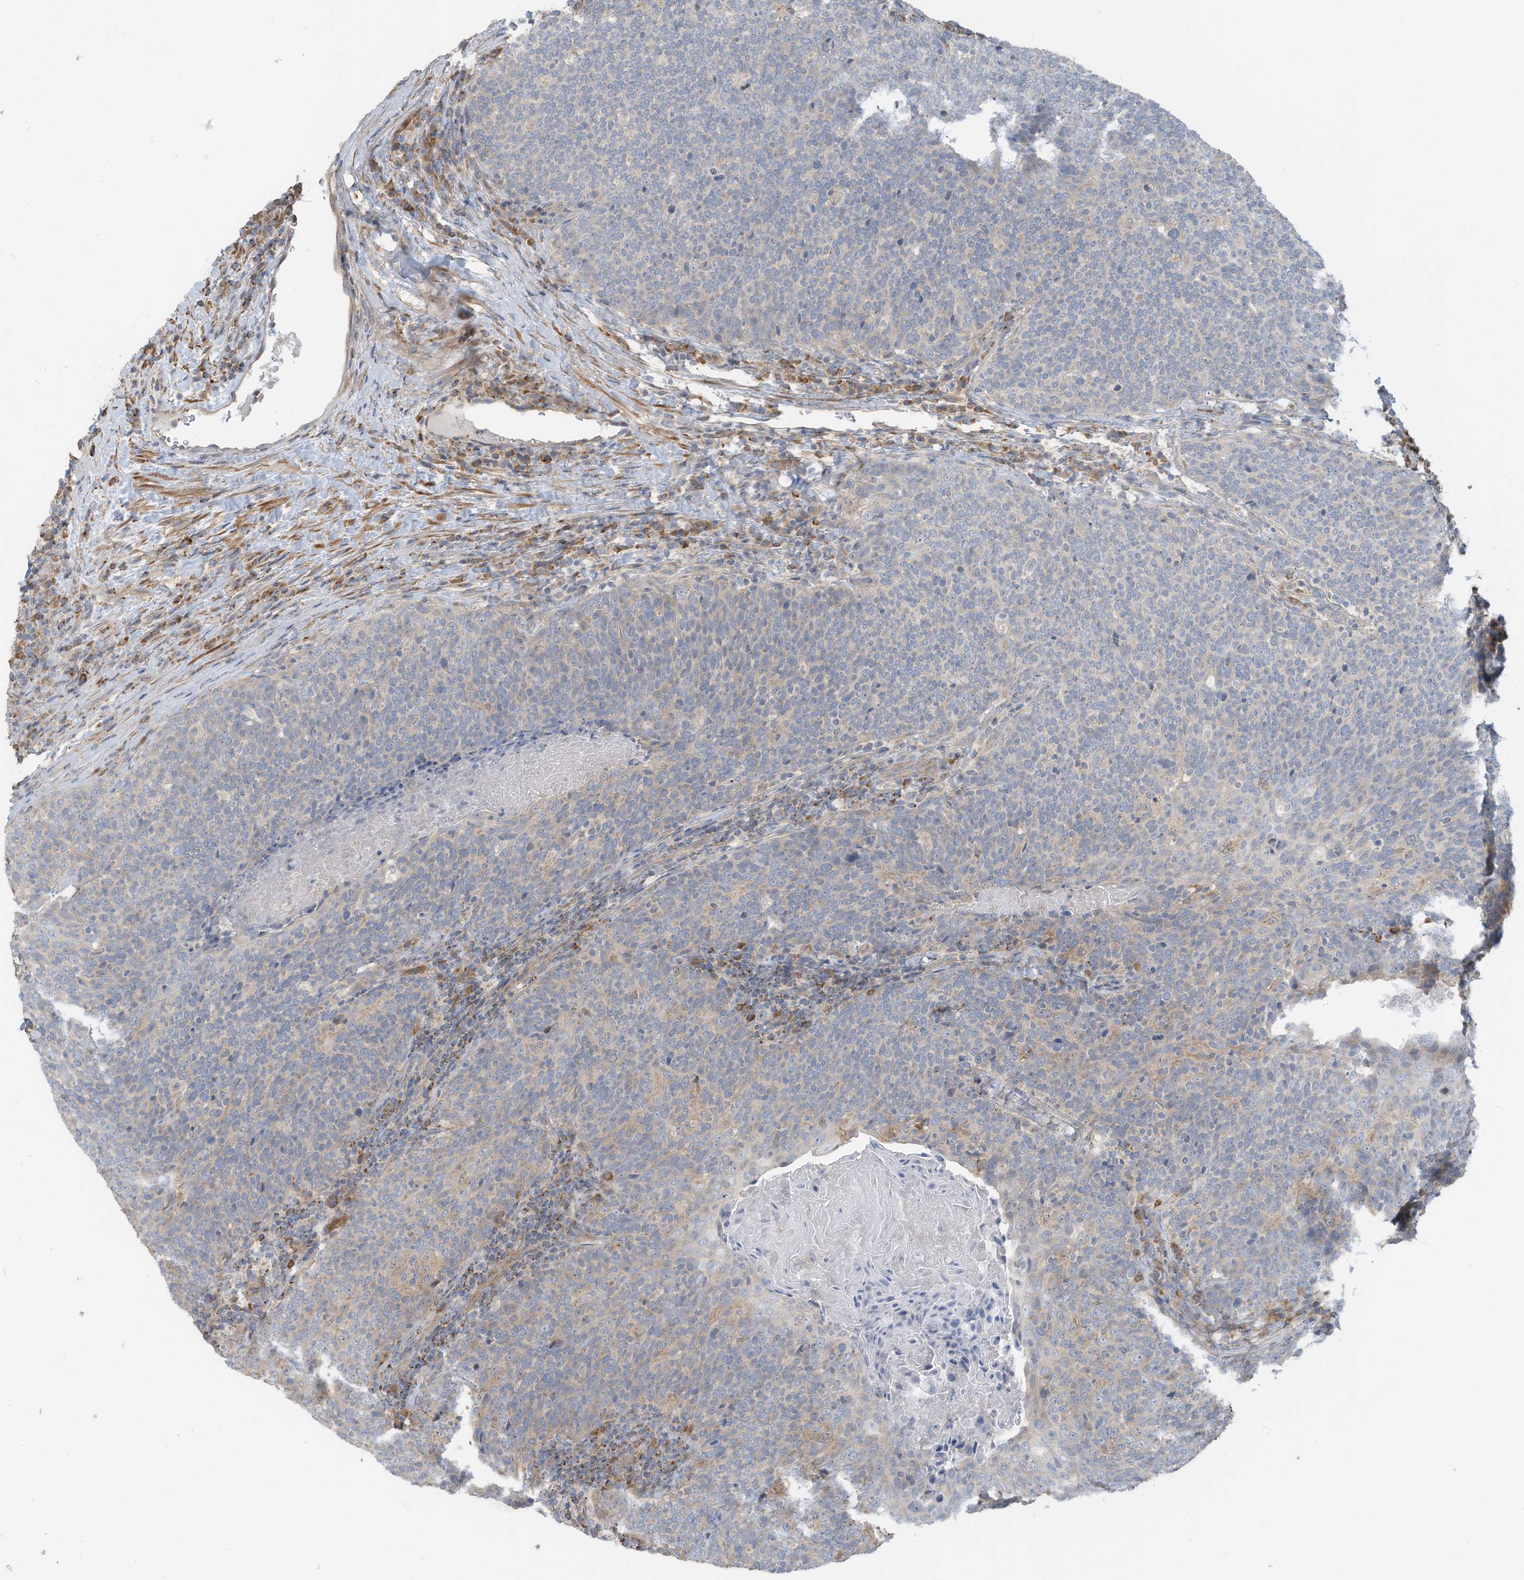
{"staining": {"intensity": "negative", "quantity": "none", "location": "none"}, "tissue": "head and neck cancer", "cell_type": "Tumor cells", "image_type": "cancer", "snomed": [{"axis": "morphology", "description": "Squamous cell carcinoma, NOS"}, {"axis": "morphology", "description": "Squamous cell carcinoma, metastatic, NOS"}, {"axis": "topography", "description": "Lymph node"}, {"axis": "topography", "description": "Head-Neck"}], "caption": "A micrograph of human head and neck metastatic squamous cell carcinoma is negative for staining in tumor cells.", "gene": "GTPBP2", "patient": {"sex": "male", "age": 62}}